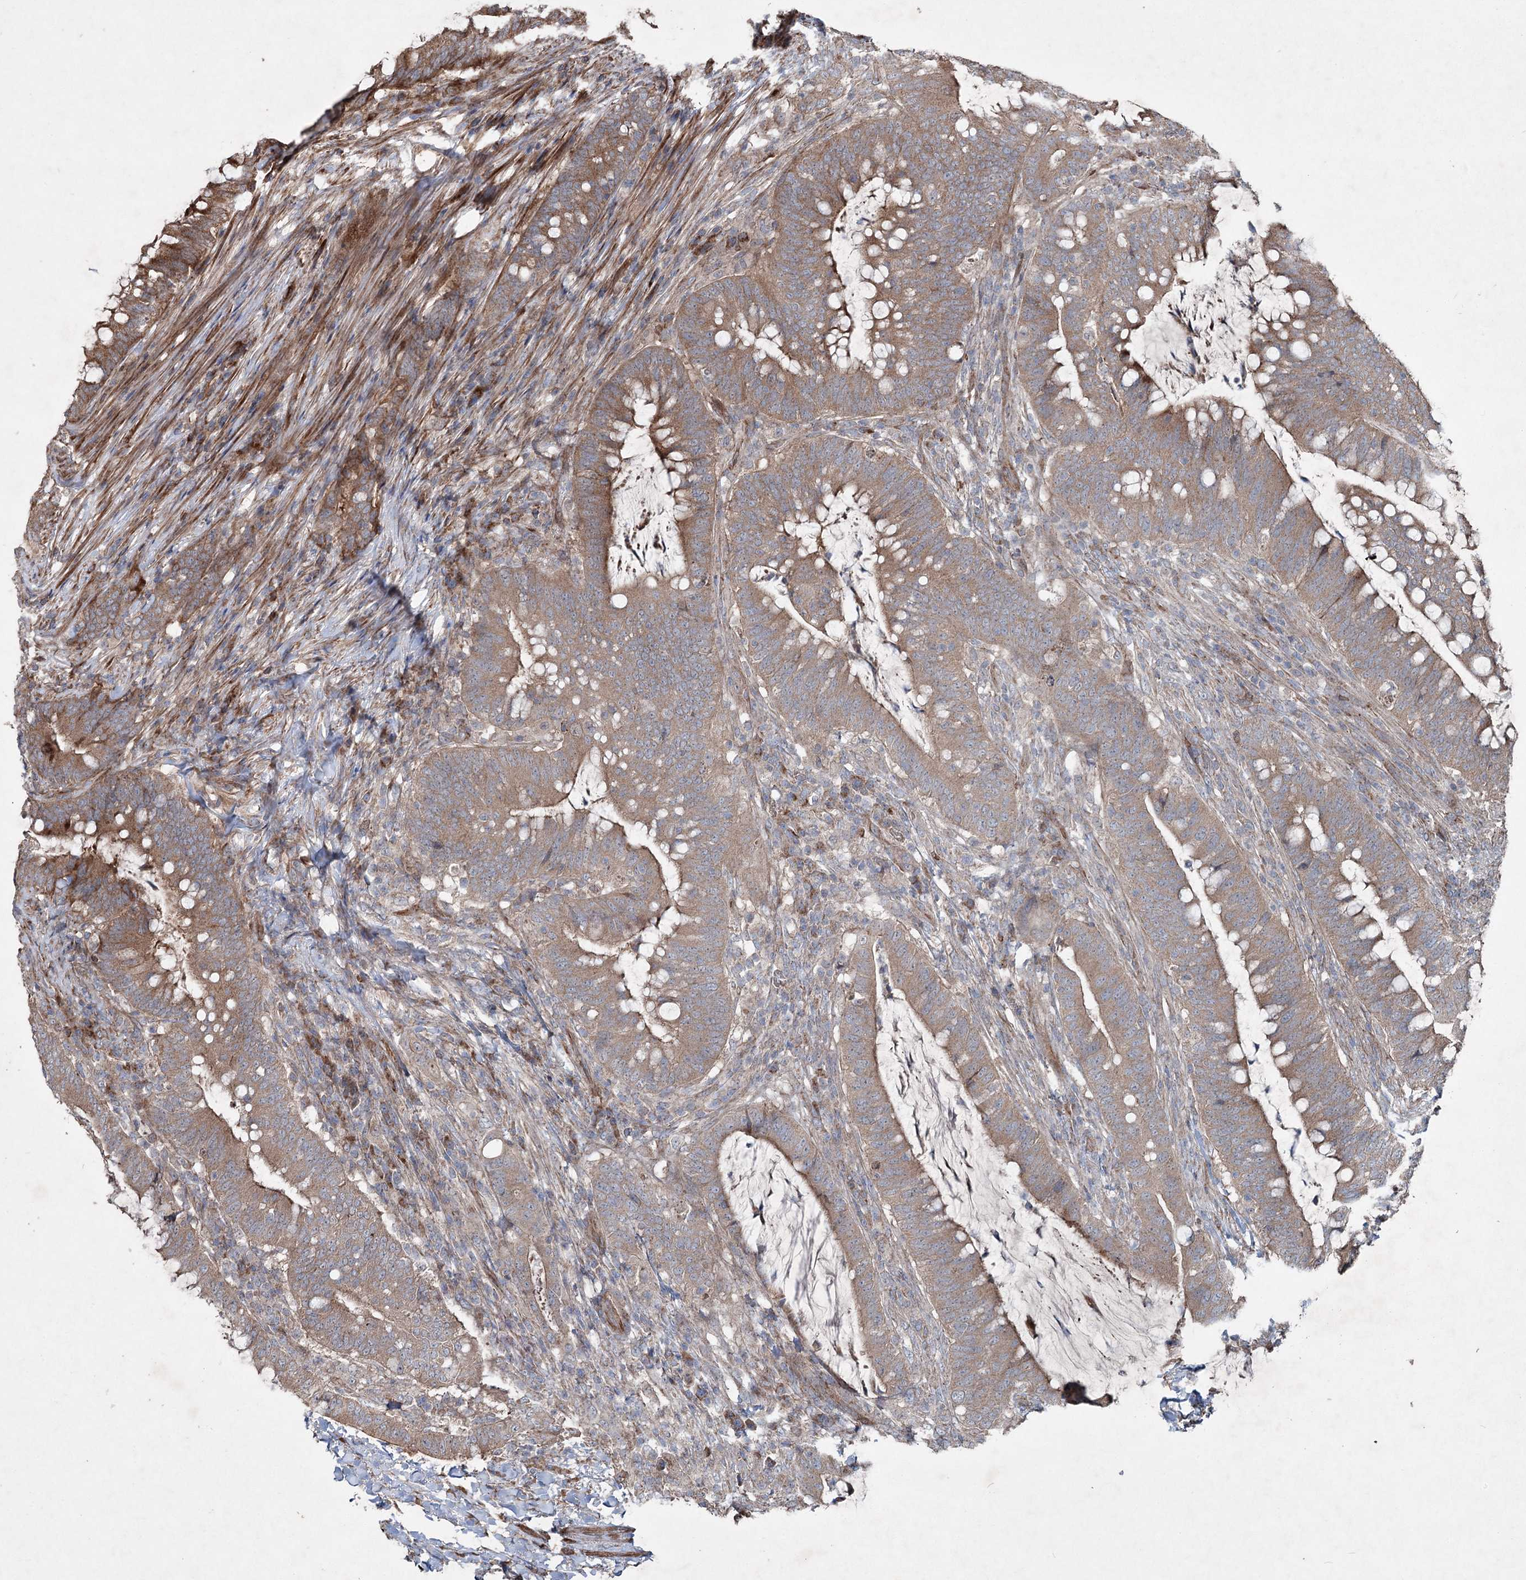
{"staining": {"intensity": "moderate", "quantity": ">75%", "location": "cytoplasmic/membranous"}, "tissue": "colorectal cancer", "cell_type": "Tumor cells", "image_type": "cancer", "snomed": [{"axis": "morphology", "description": "Adenocarcinoma, NOS"}, {"axis": "topography", "description": "Colon"}], "caption": "Immunohistochemistry (DAB (3,3'-diaminobenzidine)) staining of human adenocarcinoma (colorectal) displays moderate cytoplasmic/membranous protein expression in about >75% of tumor cells. (DAB IHC with brightfield microscopy, high magnification).", "gene": "SERINC5", "patient": {"sex": "female", "age": 66}}